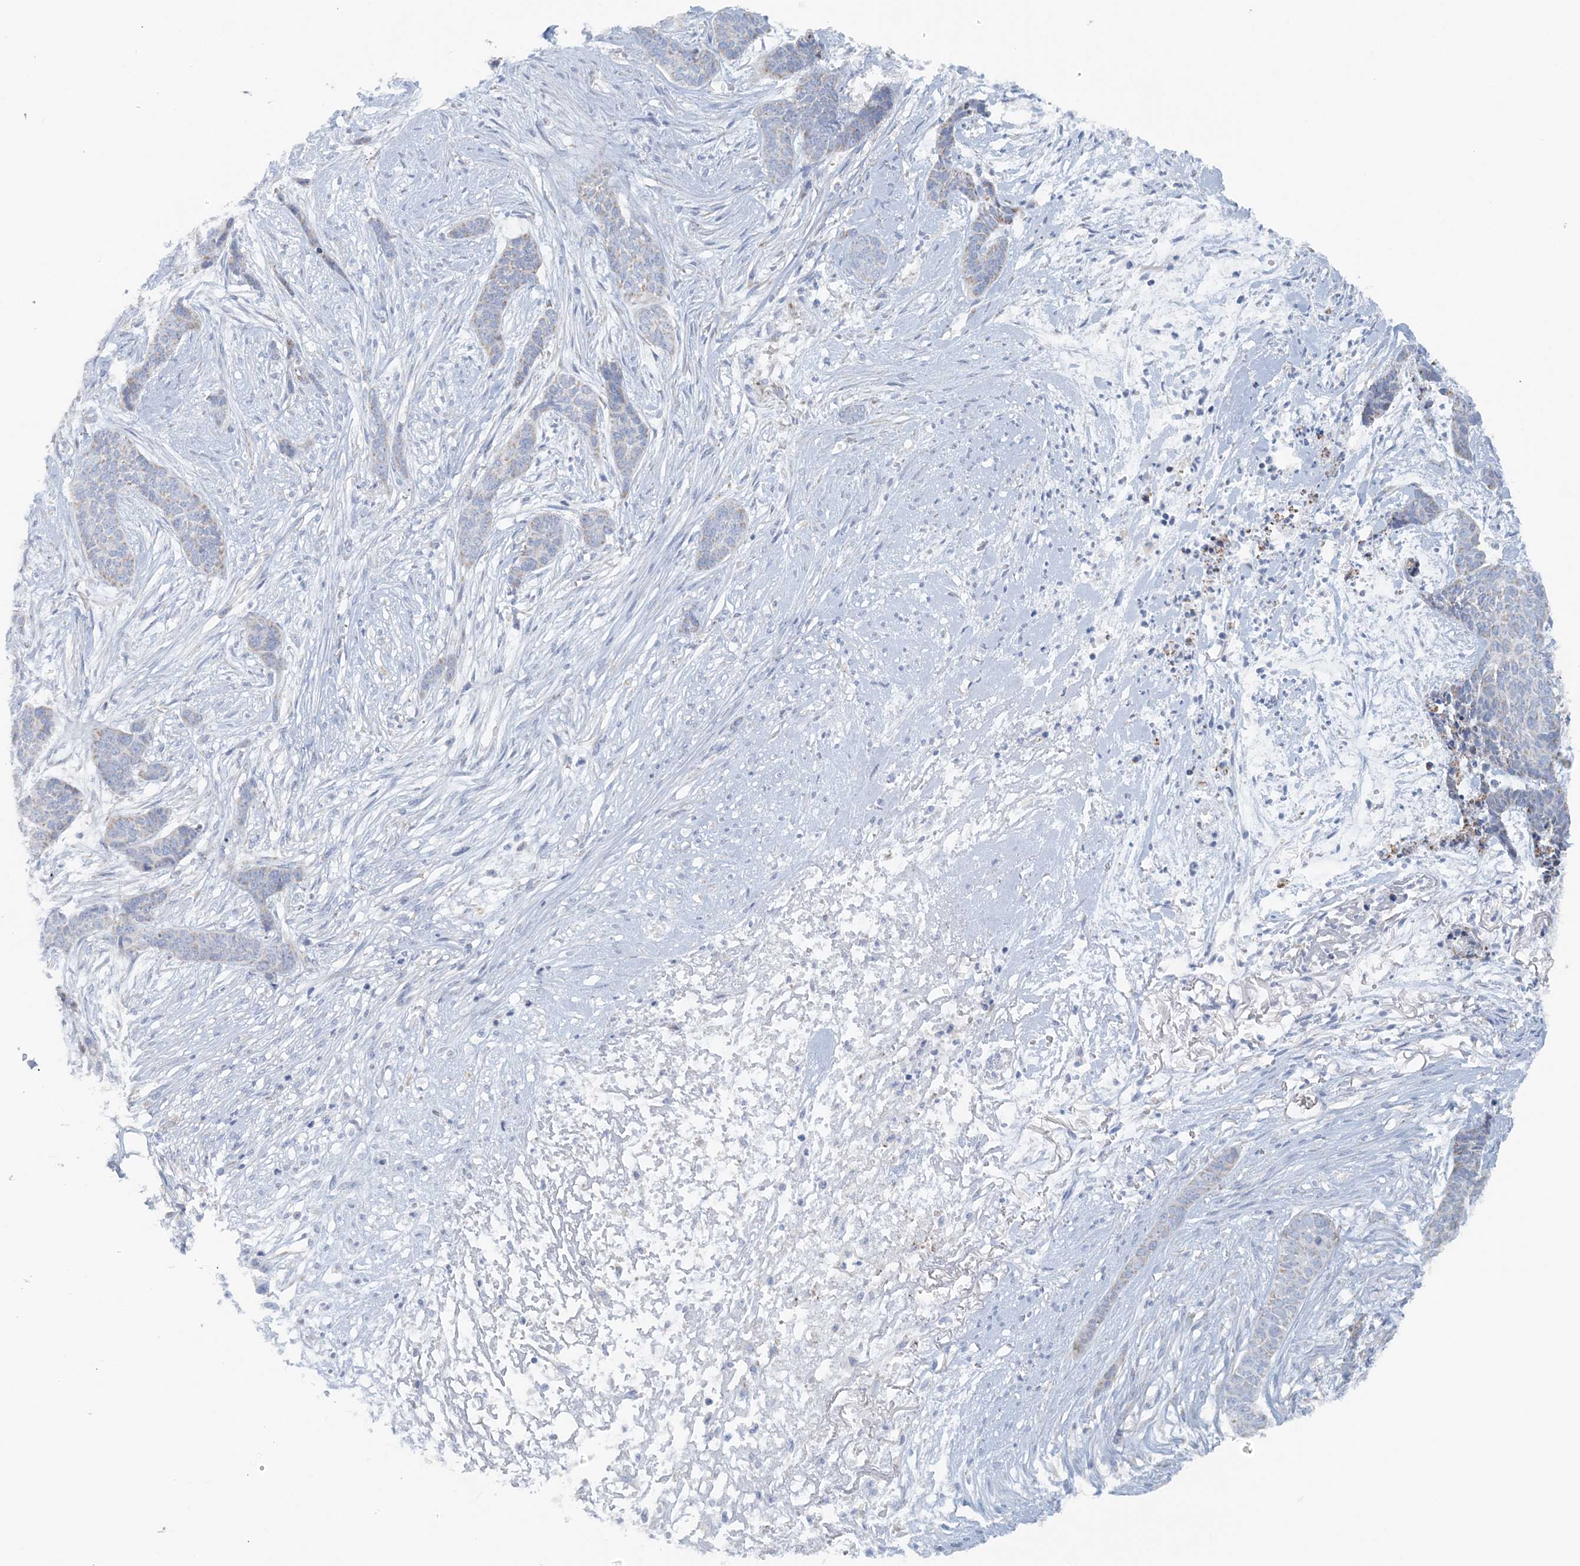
{"staining": {"intensity": "negative", "quantity": "none", "location": "none"}, "tissue": "skin cancer", "cell_type": "Tumor cells", "image_type": "cancer", "snomed": [{"axis": "morphology", "description": "Basal cell carcinoma"}, {"axis": "topography", "description": "Skin"}], "caption": "The micrograph demonstrates no staining of tumor cells in skin cancer (basal cell carcinoma). (DAB (3,3'-diaminobenzidine) immunohistochemistry (IHC) visualized using brightfield microscopy, high magnification).", "gene": "PCCB", "patient": {"sex": "female", "age": 64}}